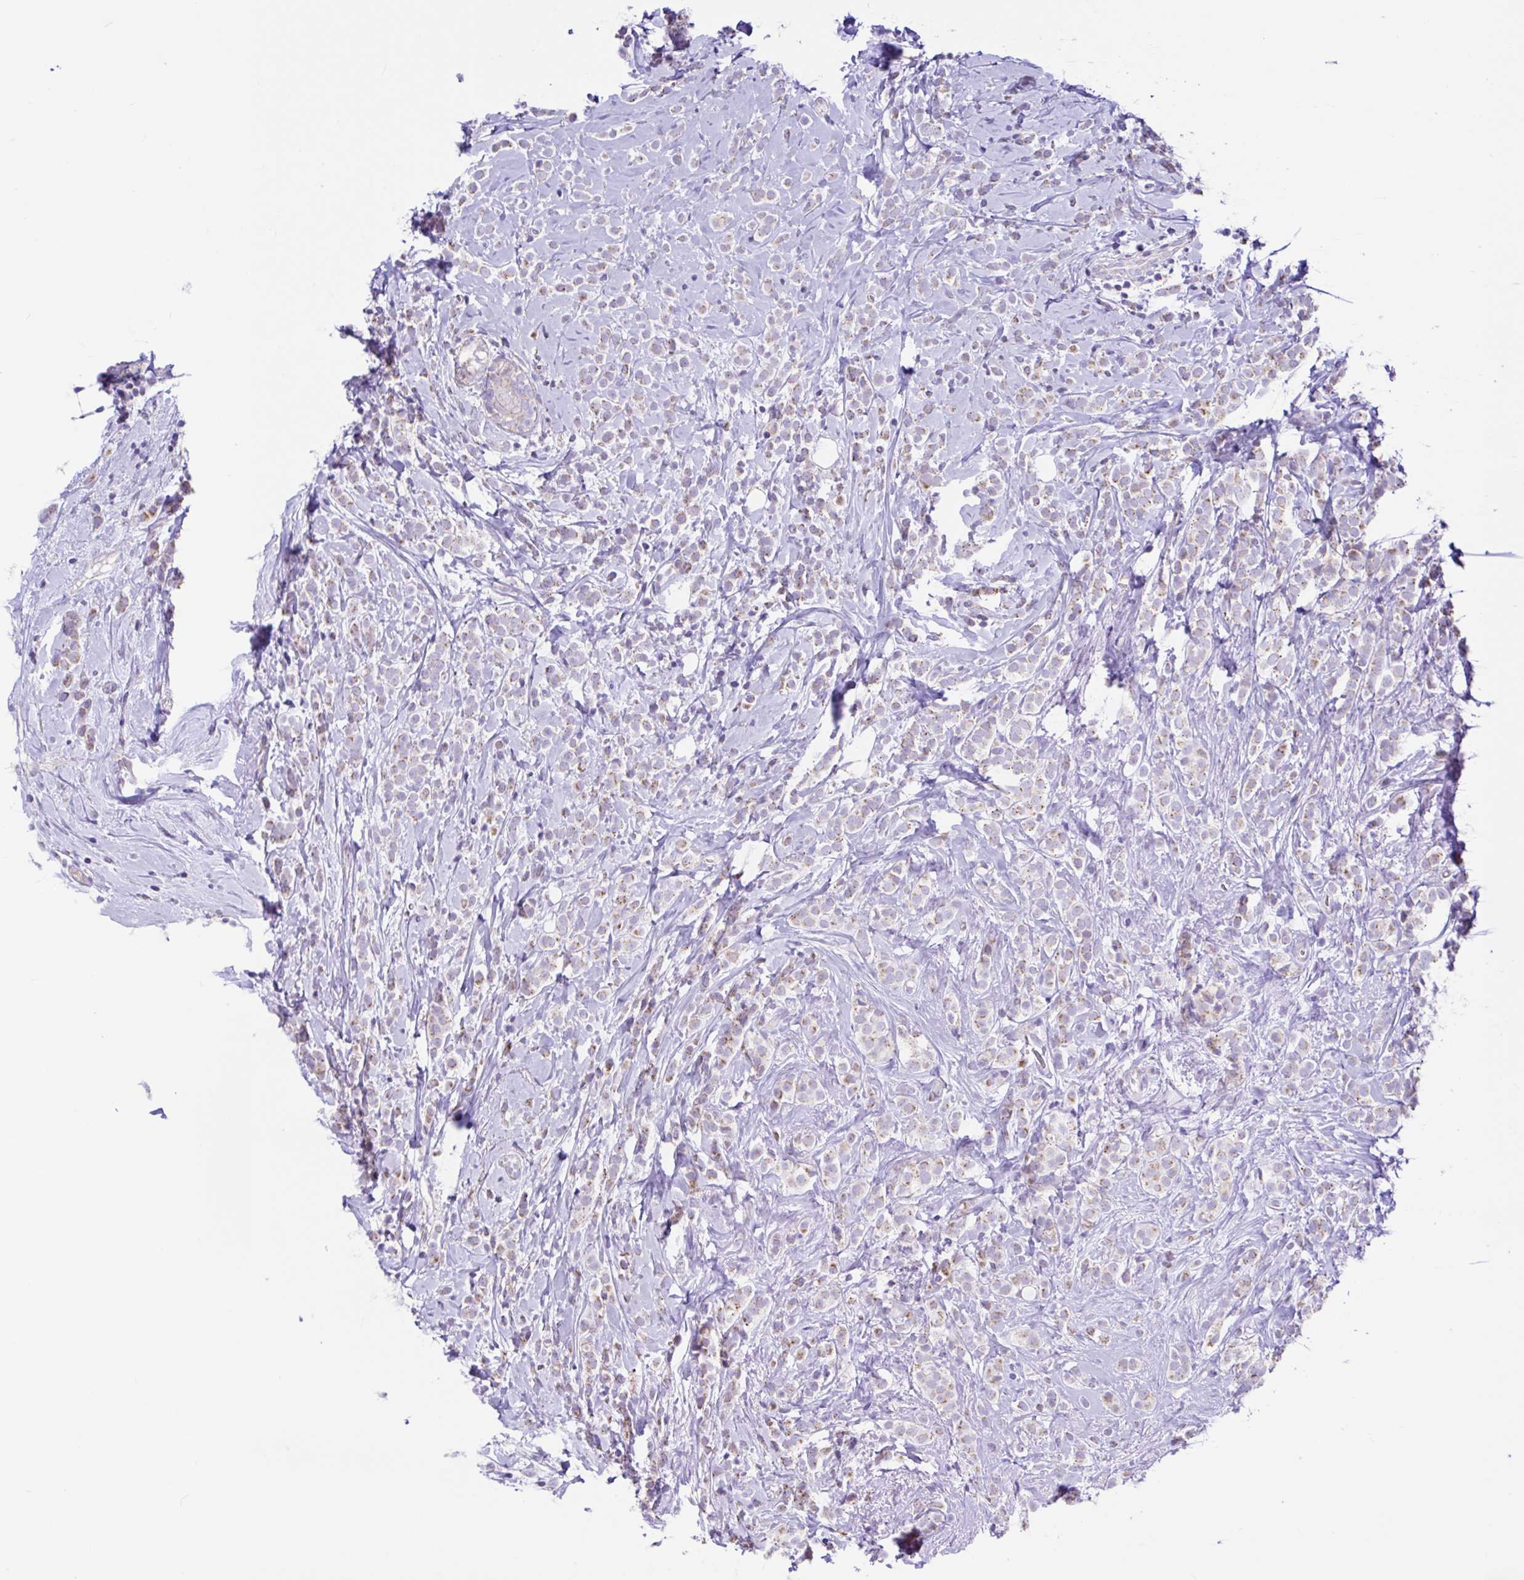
{"staining": {"intensity": "weak", "quantity": ">75%", "location": "cytoplasmic/membranous"}, "tissue": "breast cancer", "cell_type": "Tumor cells", "image_type": "cancer", "snomed": [{"axis": "morphology", "description": "Lobular carcinoma"}, {"axis": "topography", "description": "Breast"}], "caption": "Breast cancer (lobular carcinoma) stained with immunohistochemistry exhibits weak cytoplasmic/membranous positivity in about >75% of tumor cells.", "gene": "NDUFS2", "patient": {"sex": "female", "age": 49}}